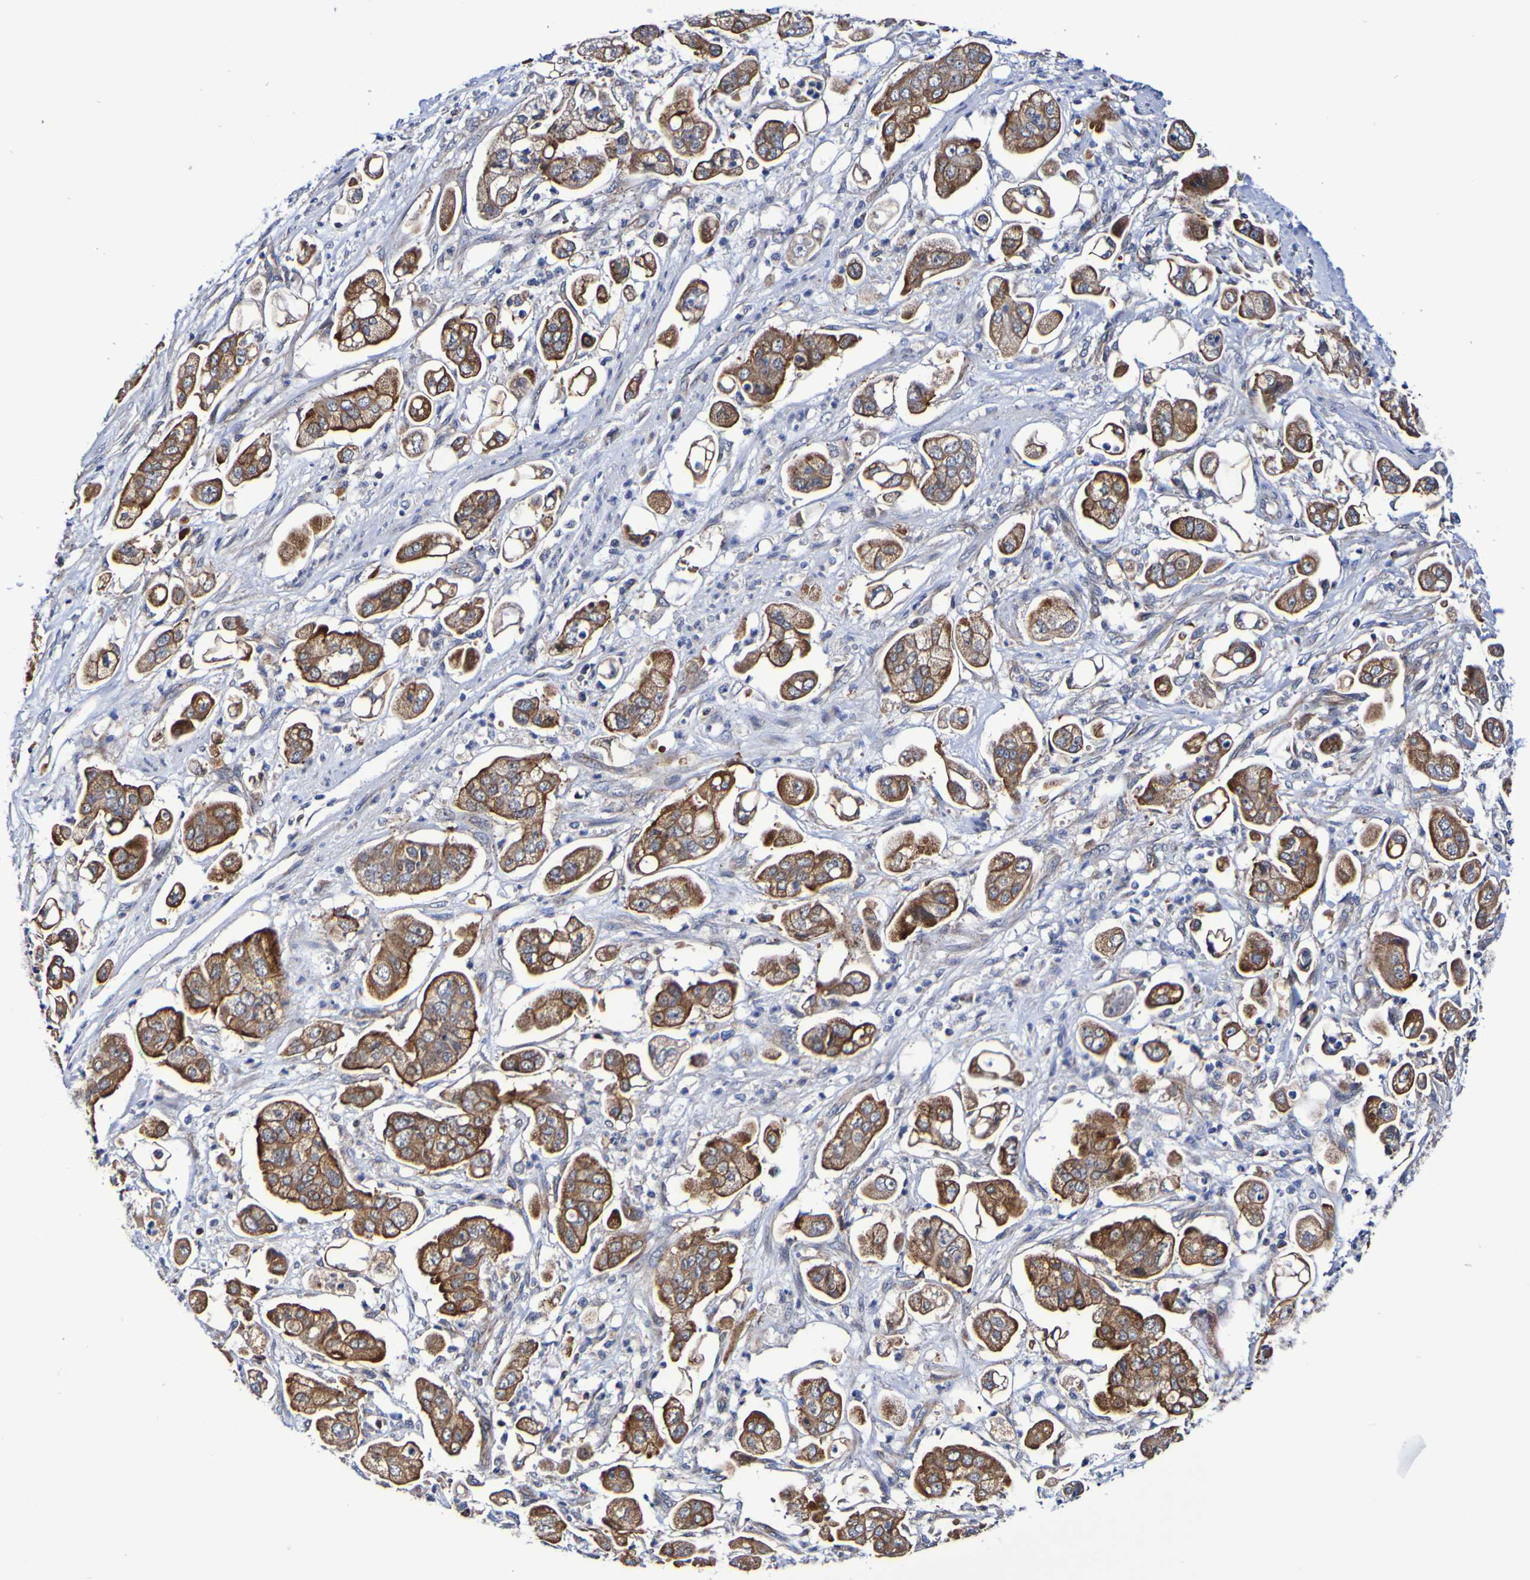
{"staining": {"intensity": "strong", "quantity": ">75%", "location": "cytoplasmic/membranous"}, "tissue": "stomach cancer", "cell_type": "Tumor cells", "image_type": "cancer", "snomed": [{"axis": "morphology", "description": "Adenocarcinoma, NOS"}, {"axis": "topography", "description": "Stomach"}], "caption": "High-magnification brightfield microscopy of adenocarcinoma (stomach) stained with DAB (3,3'-diaminobenzidine) (brown) and counterstained with hematoxylin (blue). tumor cells exhibit strong cytoplasmic/membranous expression is seen in approximately>75% of cells.", "gene": "GJB1", "patient": {"sex": "male", "age": 62}}